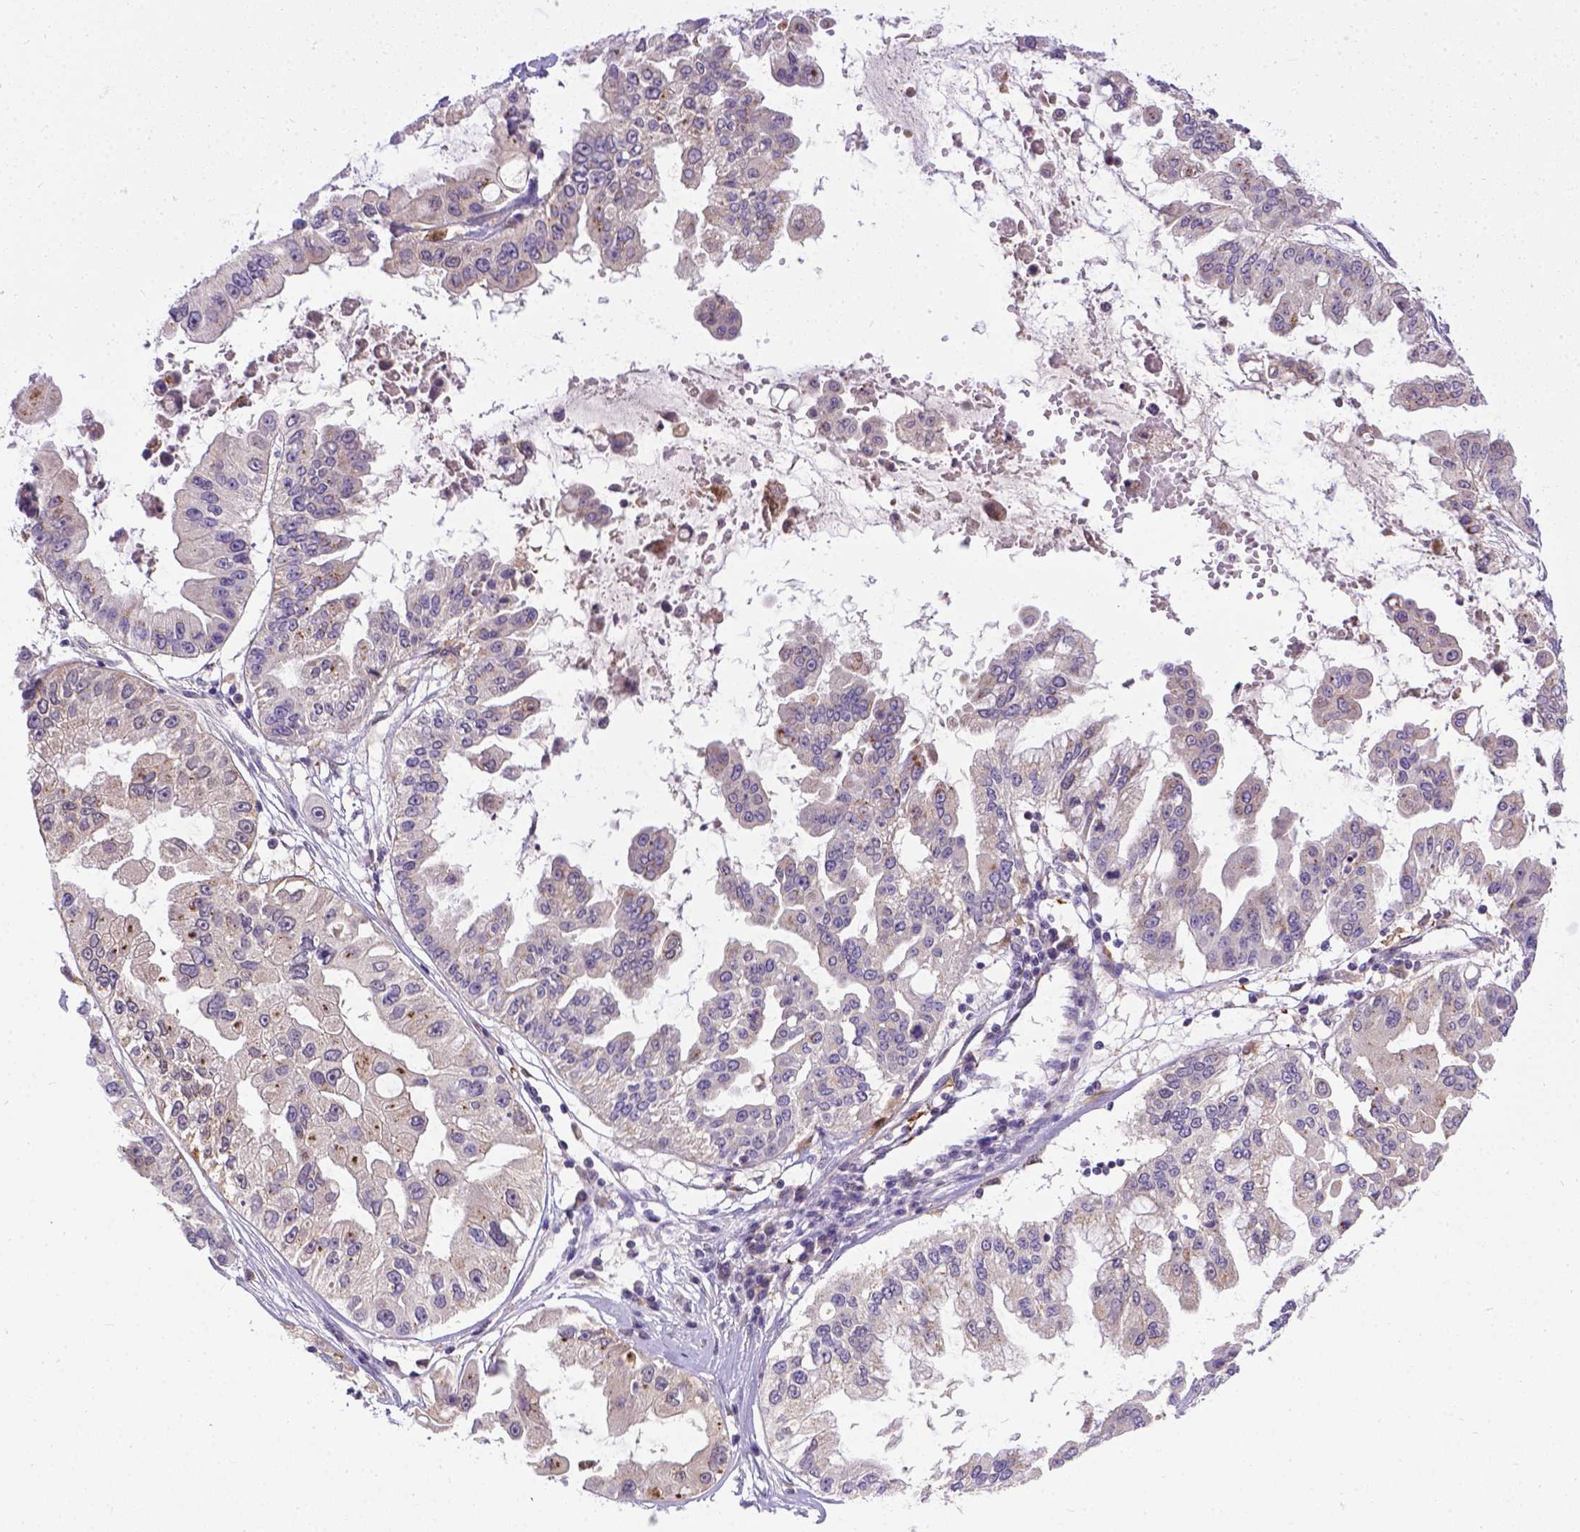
{"staining": {"intensity": "negative", "quantity": "none", "location": "none"}, "tissue": "ovarian cancer", "cell_type": "Tumor cells", "image_type": "cancer", "snomed": [{"axis": "morphology", "description": "Cystadenocarcinoma, serous, NOS"}, {"axis": "topography", "description": "Ovary"}], "caption": "The photomicrograph demonstrates no staining of tumor cells in serous cystadenocarcinoma (ovarian).", "gene": "TM4SF18", "patient": {"sex": "female", "age": 56}}